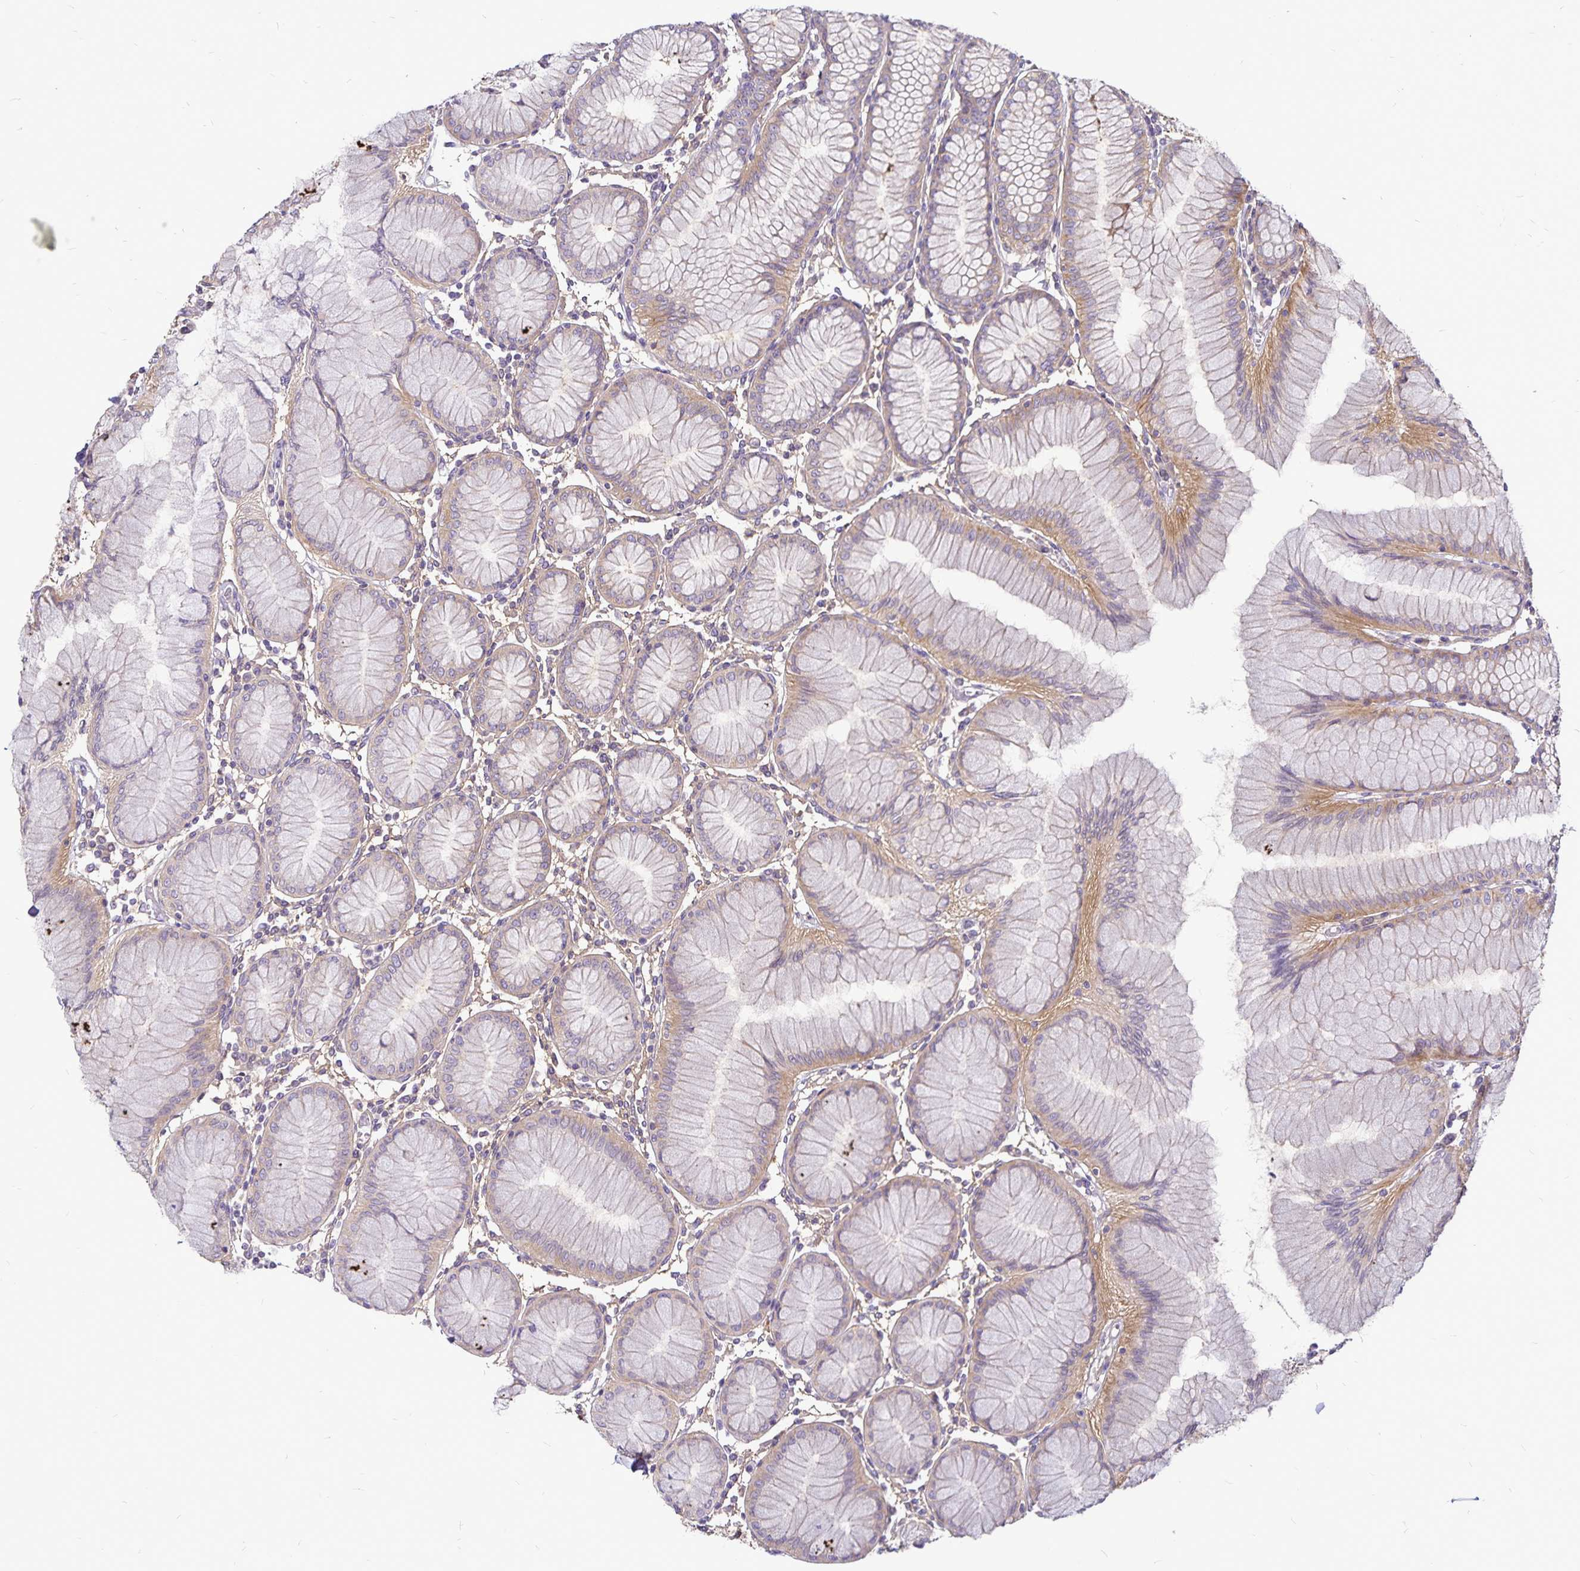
{"staining": {"intensity": "moderate", "quantity": "25%-75%", "location": "cytoplasmic/membranous"}, "tissue": "stomach", "cell_type": "Glandular cells", "image_type": "normal", "snomed": [{"axis": "morphology", "description": "Normal tissue, NOS"}, {"axis": "topography", "description": "Stomach"}], "caption": "Benign stomach demonstrates moderate cytoplasmic/membranous positivity in about 25%-75% of glandular cells, visualized by immunohistochemistry.", "gene": "GNG12", "patient": {"sex": "female", "age": 57}}